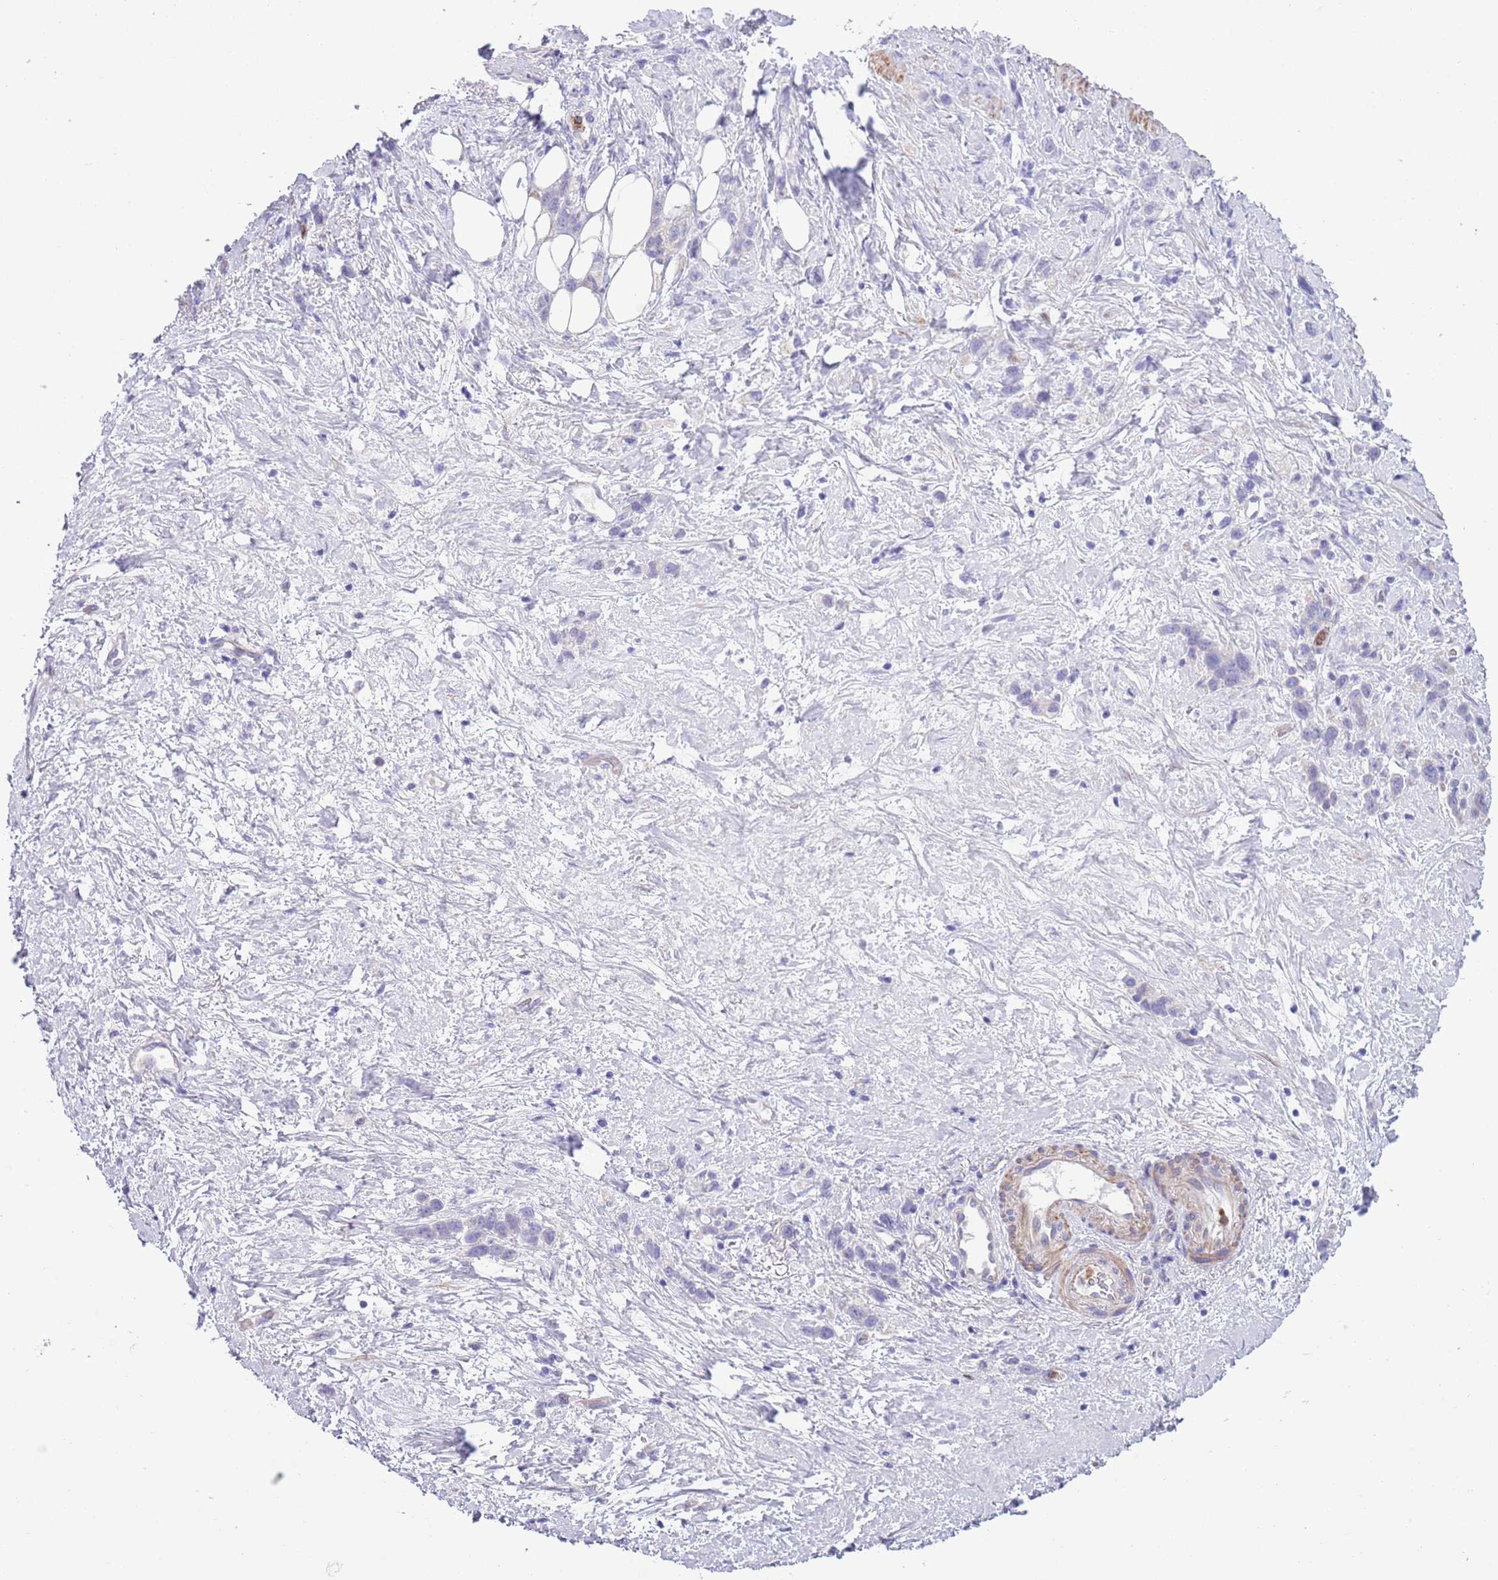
{"staining": {"intensity": "negative", "quantity": "none", "location": "none"}, "tissue": "stomach cancer", "cell_type": "Tumor cells", "image_type": "cancer", "snomed": [{"axis": "morphology", "description": "Adenocarcinoma, NOS"}, {"axis": "topography", "description": "Stomach"}], "caption": "Adenocarcinoma (stomach) was stained to show a protein in brown. There is no significant expression in tumor cells.", "gene": "OR6M1", "patient": {"sex": "female", "age": 65}}